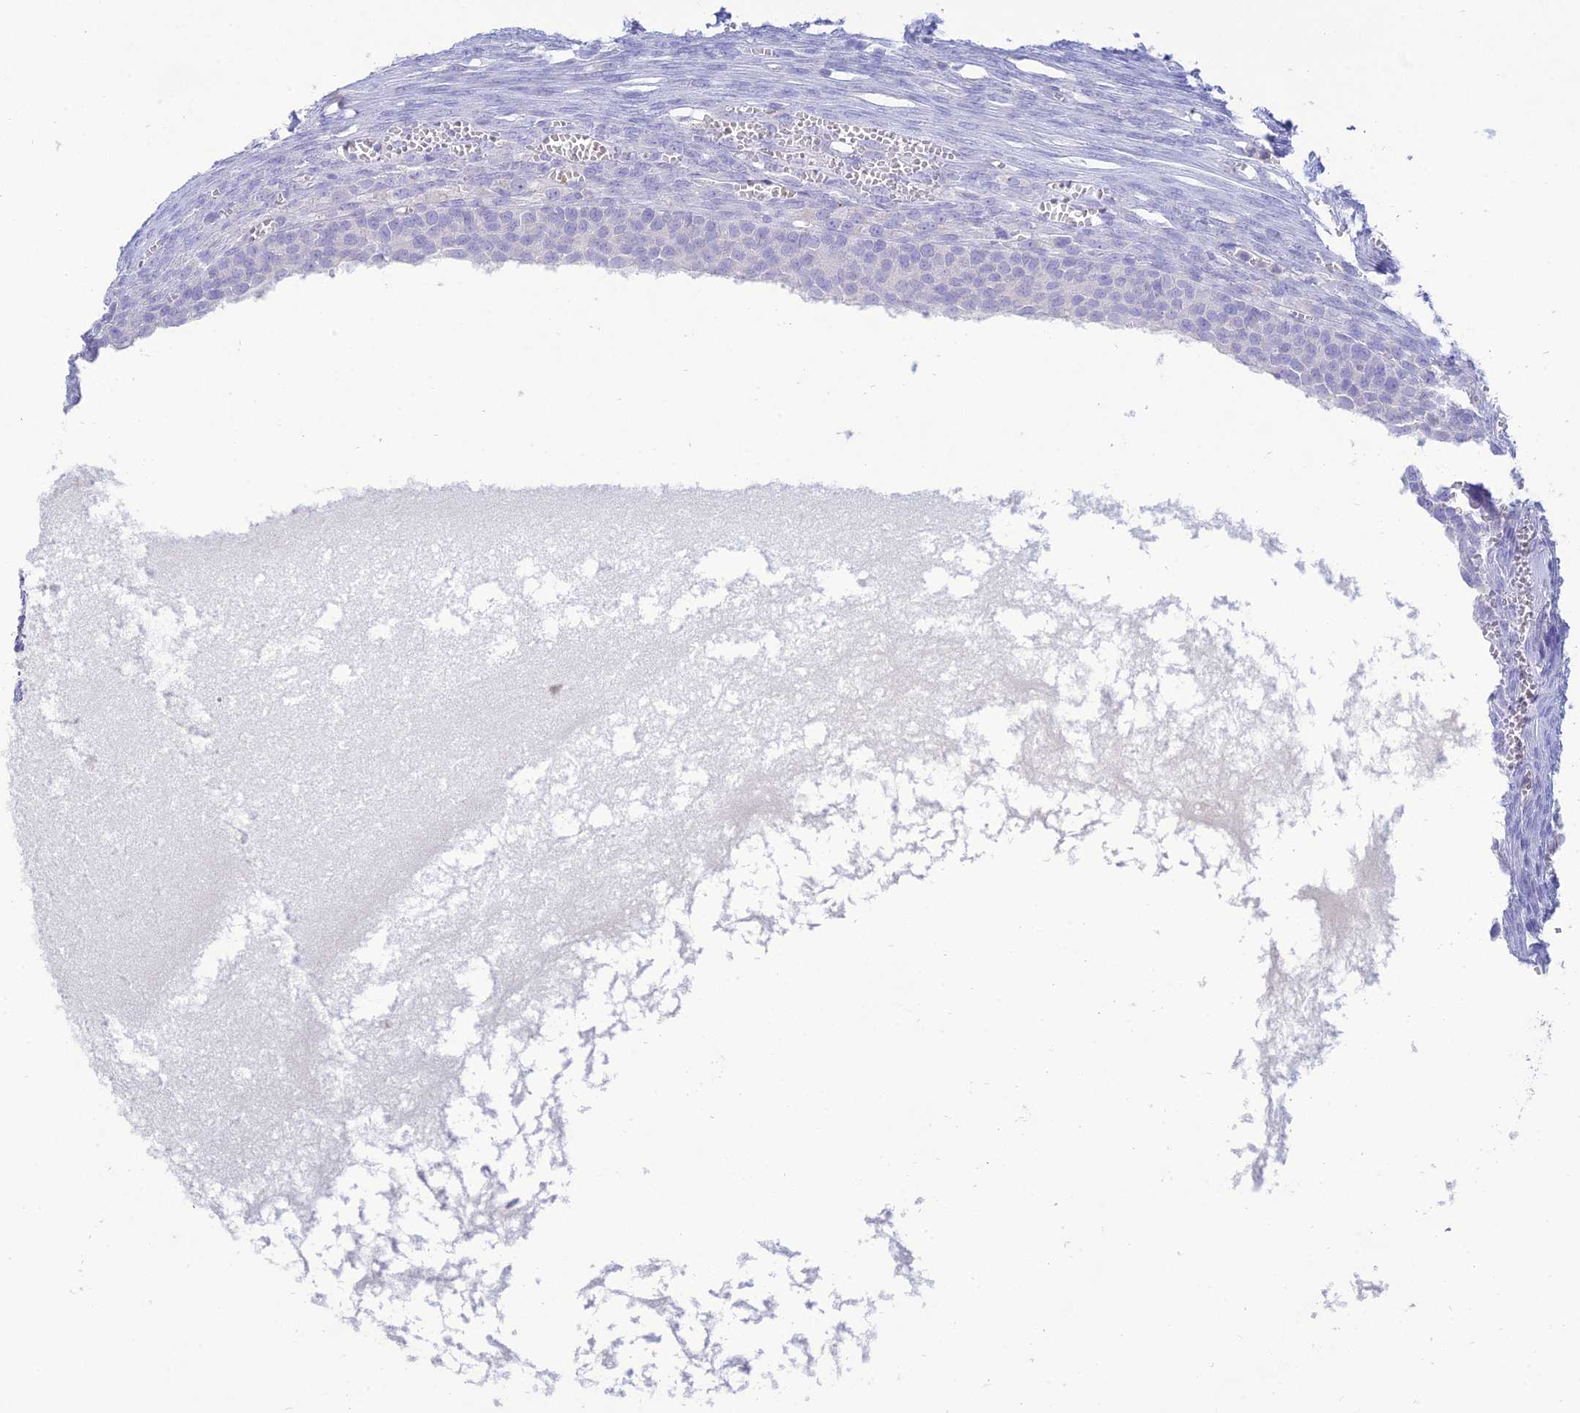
{"staining": {"intensity": "negative", "quantity": "none", "location": "none"}, "tissue": "ovary", "cell_type": "Follicle cells", "image_type": "normal", "snomed": [{"axis": "morphology", "description": "Normal tissue, NOS"}, {"axis": "topography", "description": "Ovary"}], "caption": "A high-resolution photomicrograph shows IHC staining of benign ovary, which displays no significant staining in follicle cells. The staining is performed using DAB brown chromogen with nuclei counter-stained in using hematoxylin.", "gene": "MAL2", "patient": {"sex": "female", "age": 44}}